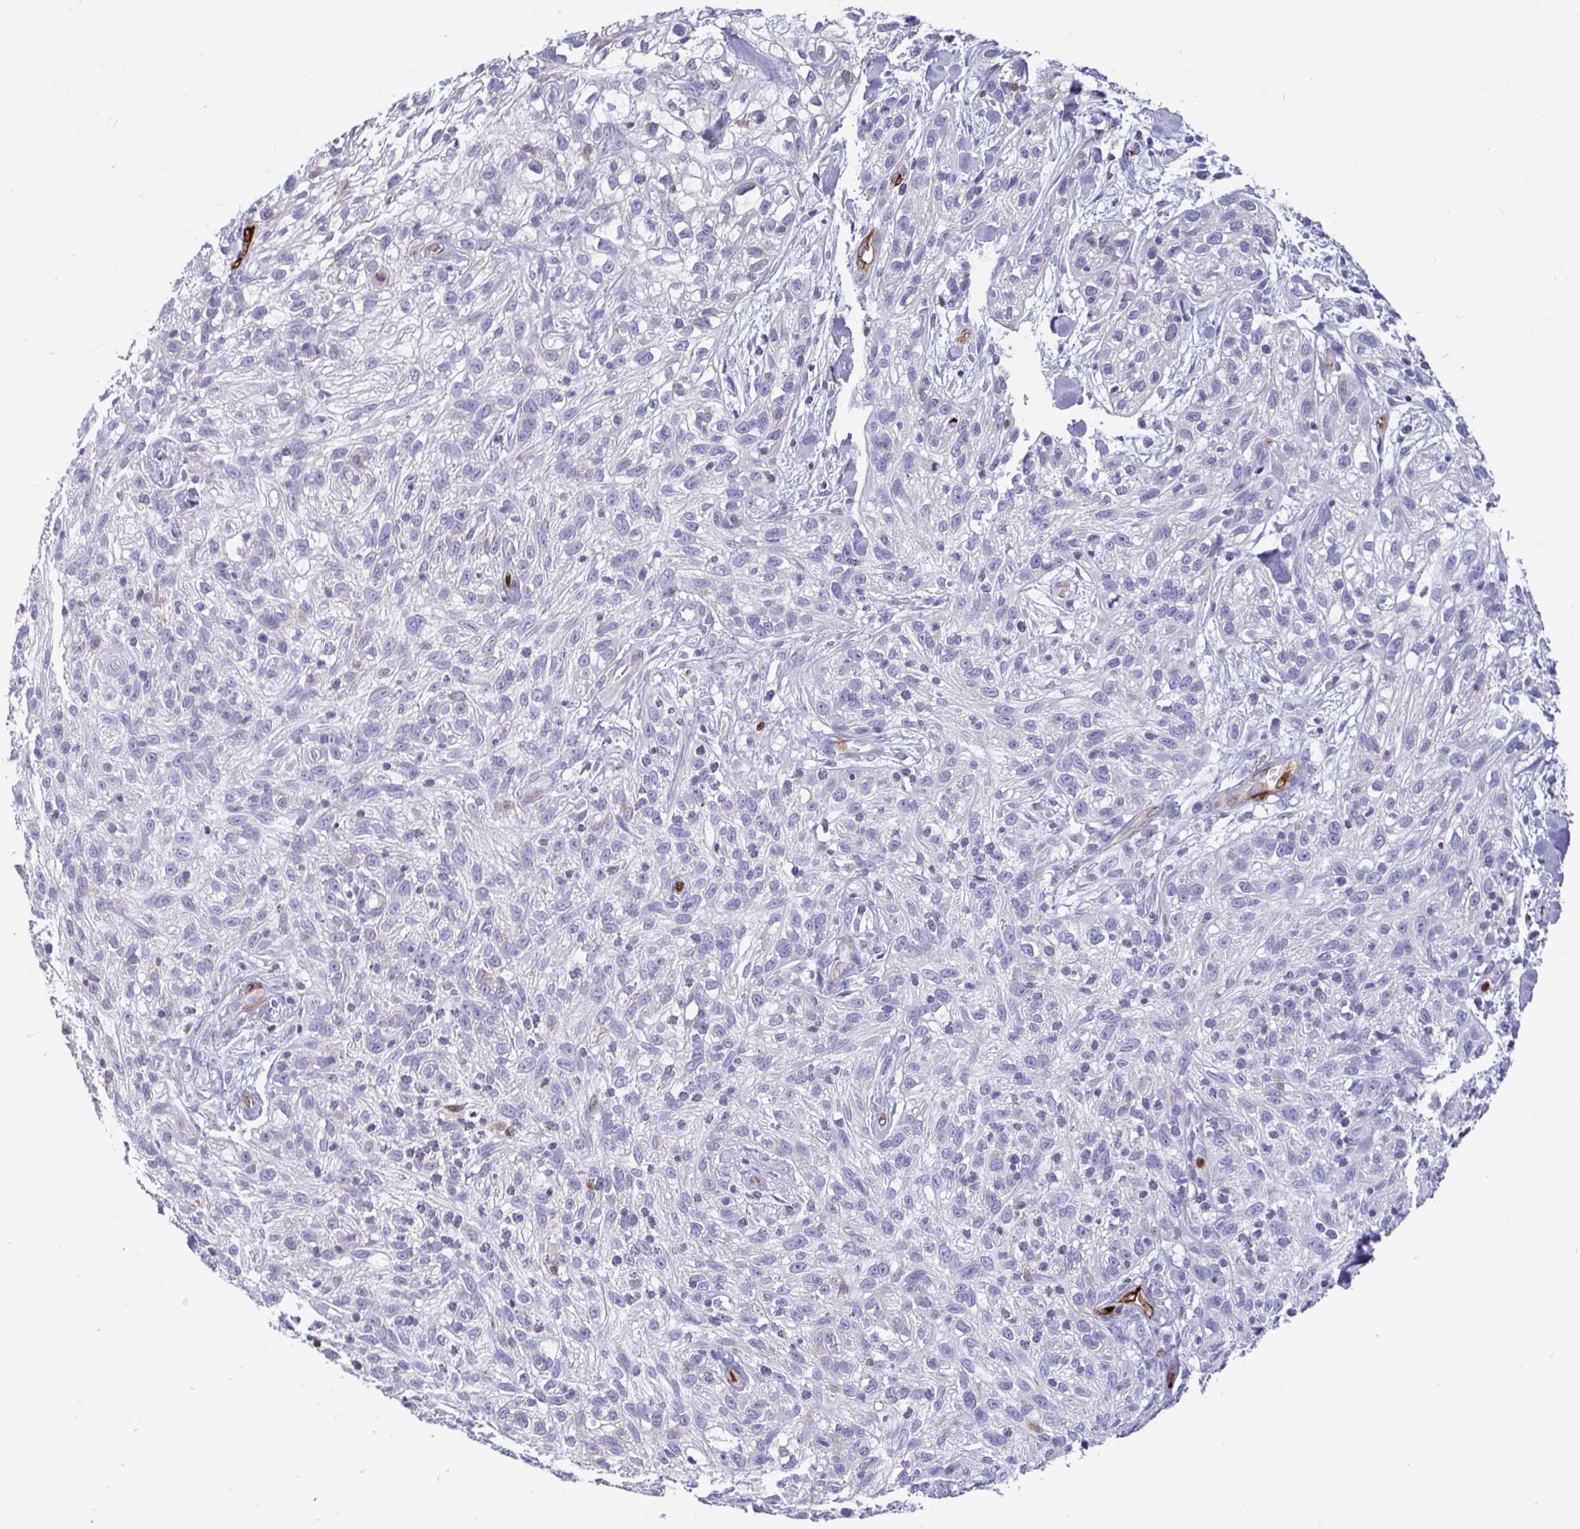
{"staining": {"intensity": "negative", "quantity": "none", "location": "none"}, "tissue": "skin cancer", "cell_type": "Tumor cells", "image_type": "cancer", "snomed": [{"axis": "morphology", "description": "Squamous cell carcinoma, NOS"}, {"axis": "topography", "description": "Skin"}], "caption": "This is an immunohistochemistry (IHC) image of human skin squamous cell carcinoma. There is no positivity in tumor cells.", "gene": "TP53I11", "patient": {"sex": "male", "age": 82}}